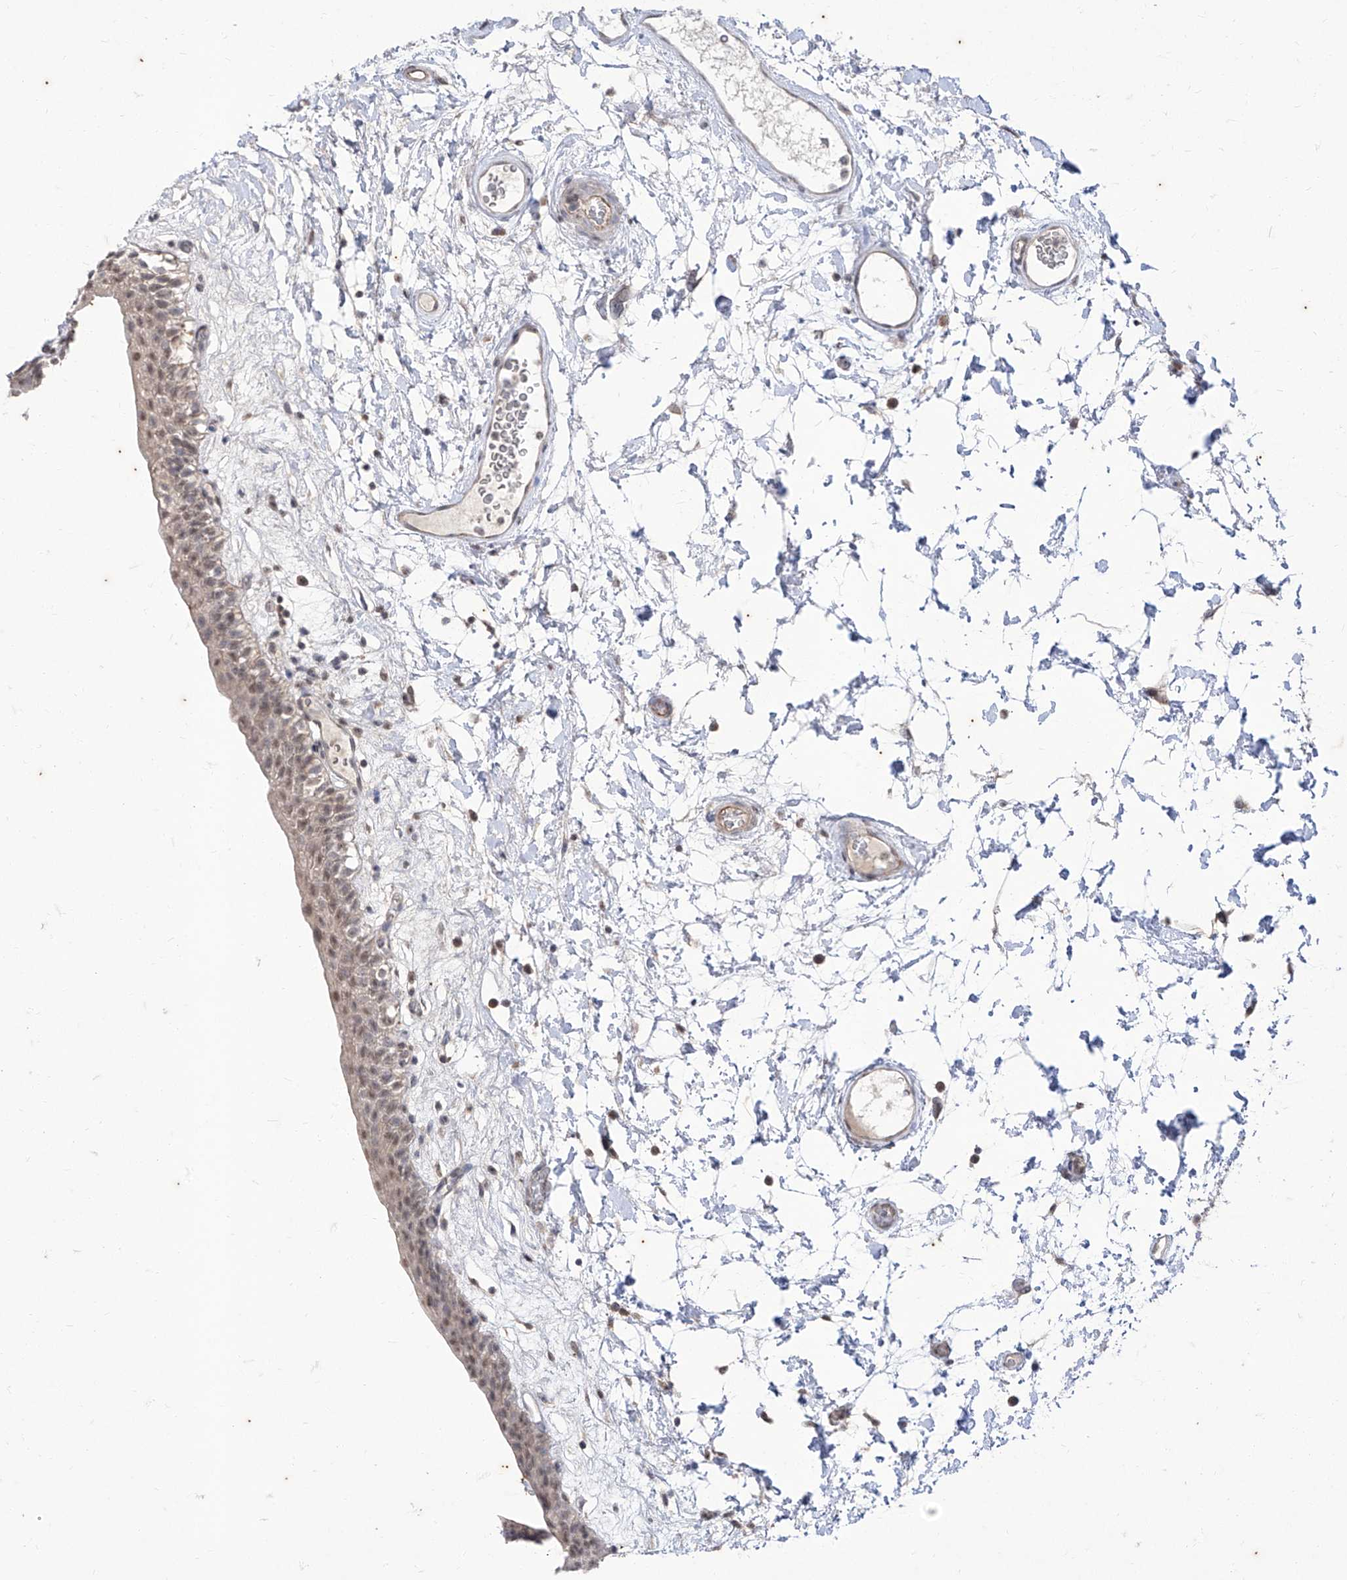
{"staining": {"intensity": "weak", "quantity": ">75%", "location": "nuclear"}, "tissue": "urinary bladder", "cell_type": "Urothelial cells", "image_type": "normal", "snomed": [{"axis": "morphology", "description": "Normal tissue, NOS"}, {"axis": "topography", "description": "Urinary bladder"}], "caption": "A histopathology image of urinary bladder stained for a protein exhibits weak nuclear brown staining in urothelial cells. (Brightfield microscopy of DAB IHC at high magnification).", "gene": "PHF20L1", "patient": {"sex": "male", "age": 83}}